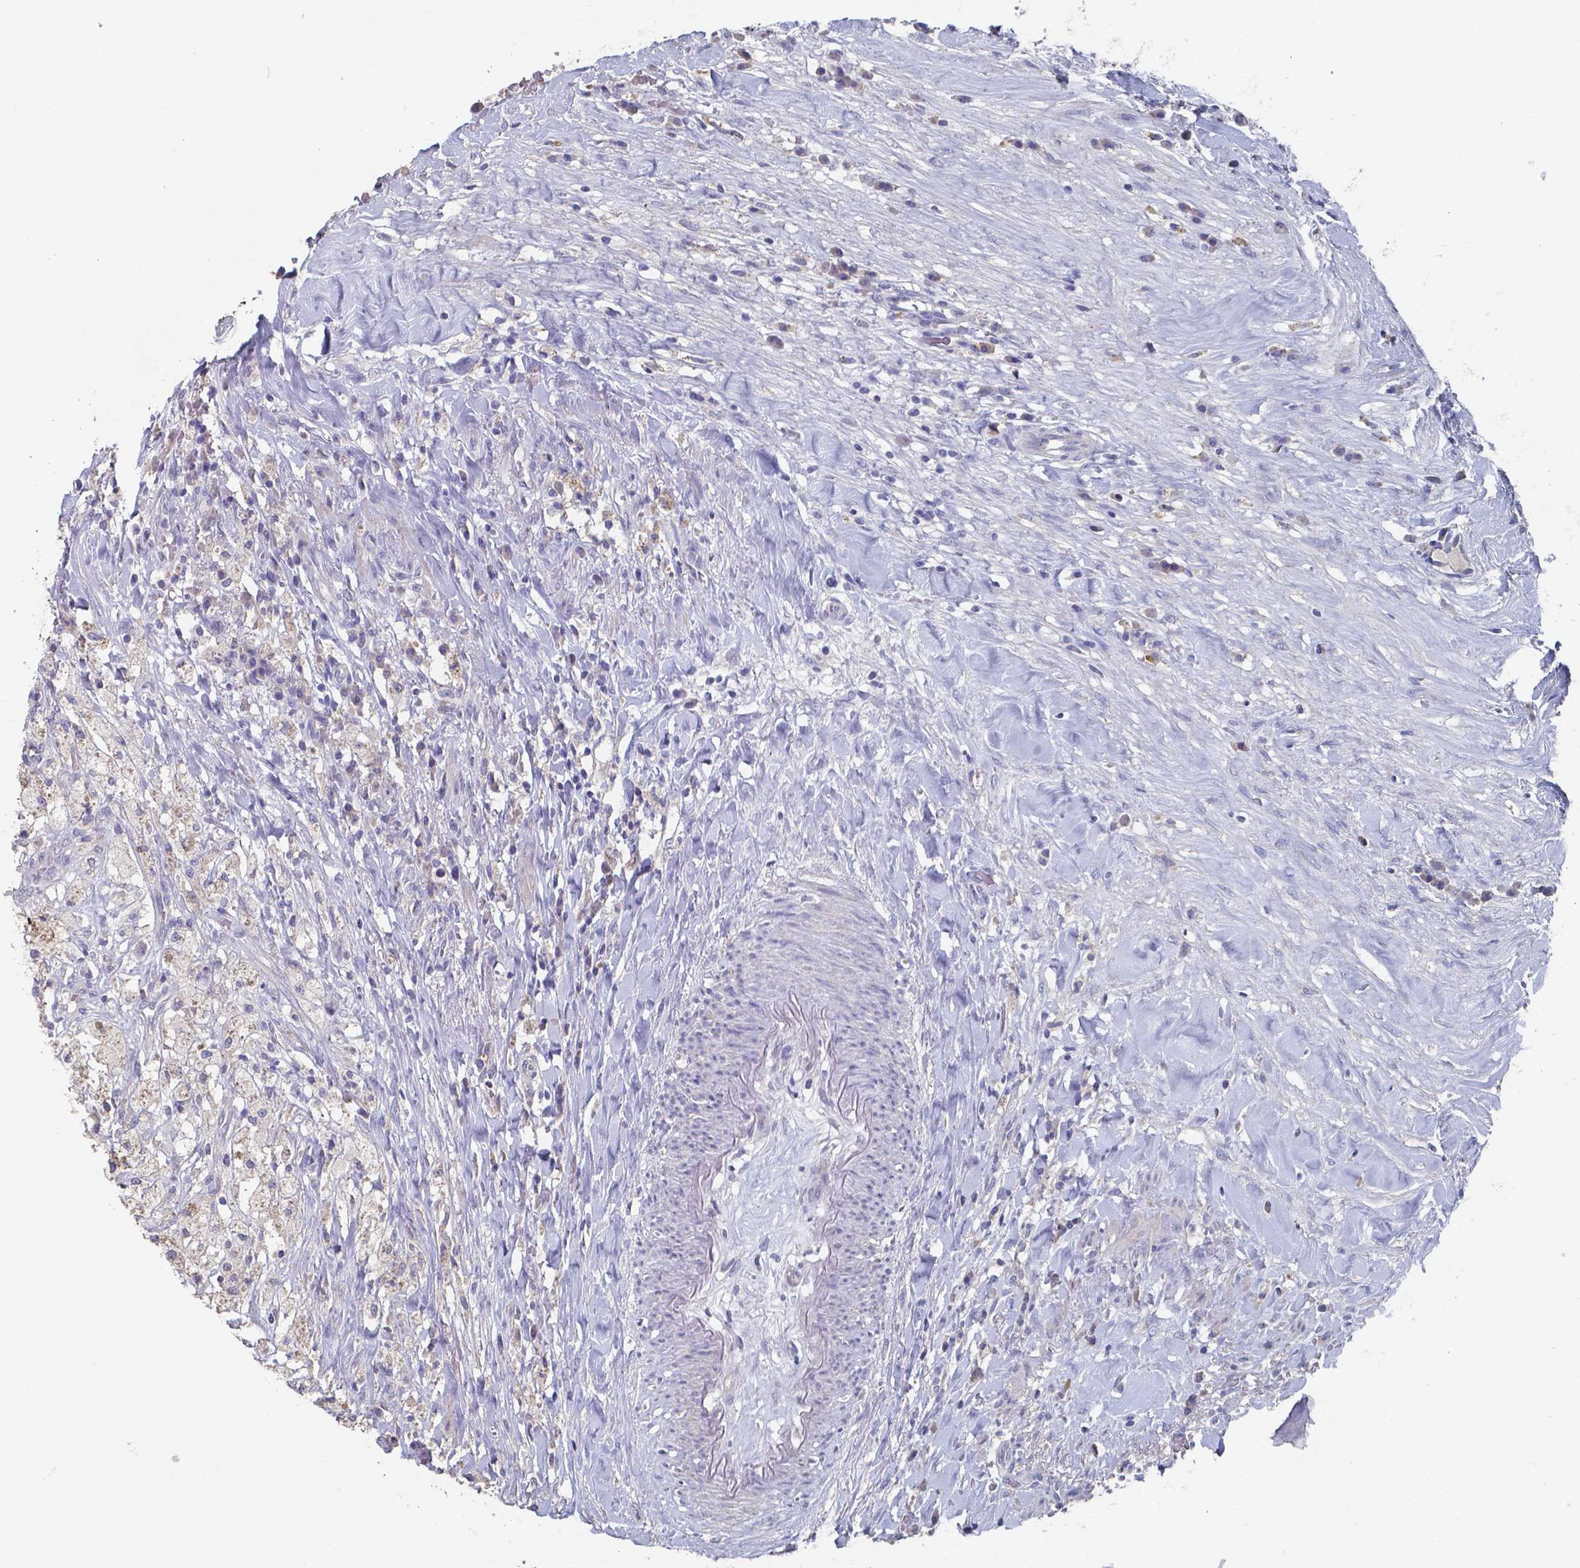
{"staining": {"intensity": "negative", "quantity": "none", "location": "none"}, "tissue": "testis cancer", "cell_type": "Tumor cells", "image_type": "cancer", "snomed": [{"axis": "morphology", "description": "Necrosis, NOS"}, {"axis": "morphology", "description": "Carcinoma, Embryonal, NOS"}, {"axis": "topography", "description": "Testis"}], "caption": "Tumor cells show no significant protein expression in testis embryonal carcinoma.", "gene": "FOXJ1", "patient": {"sex": "male", "age": 19}}